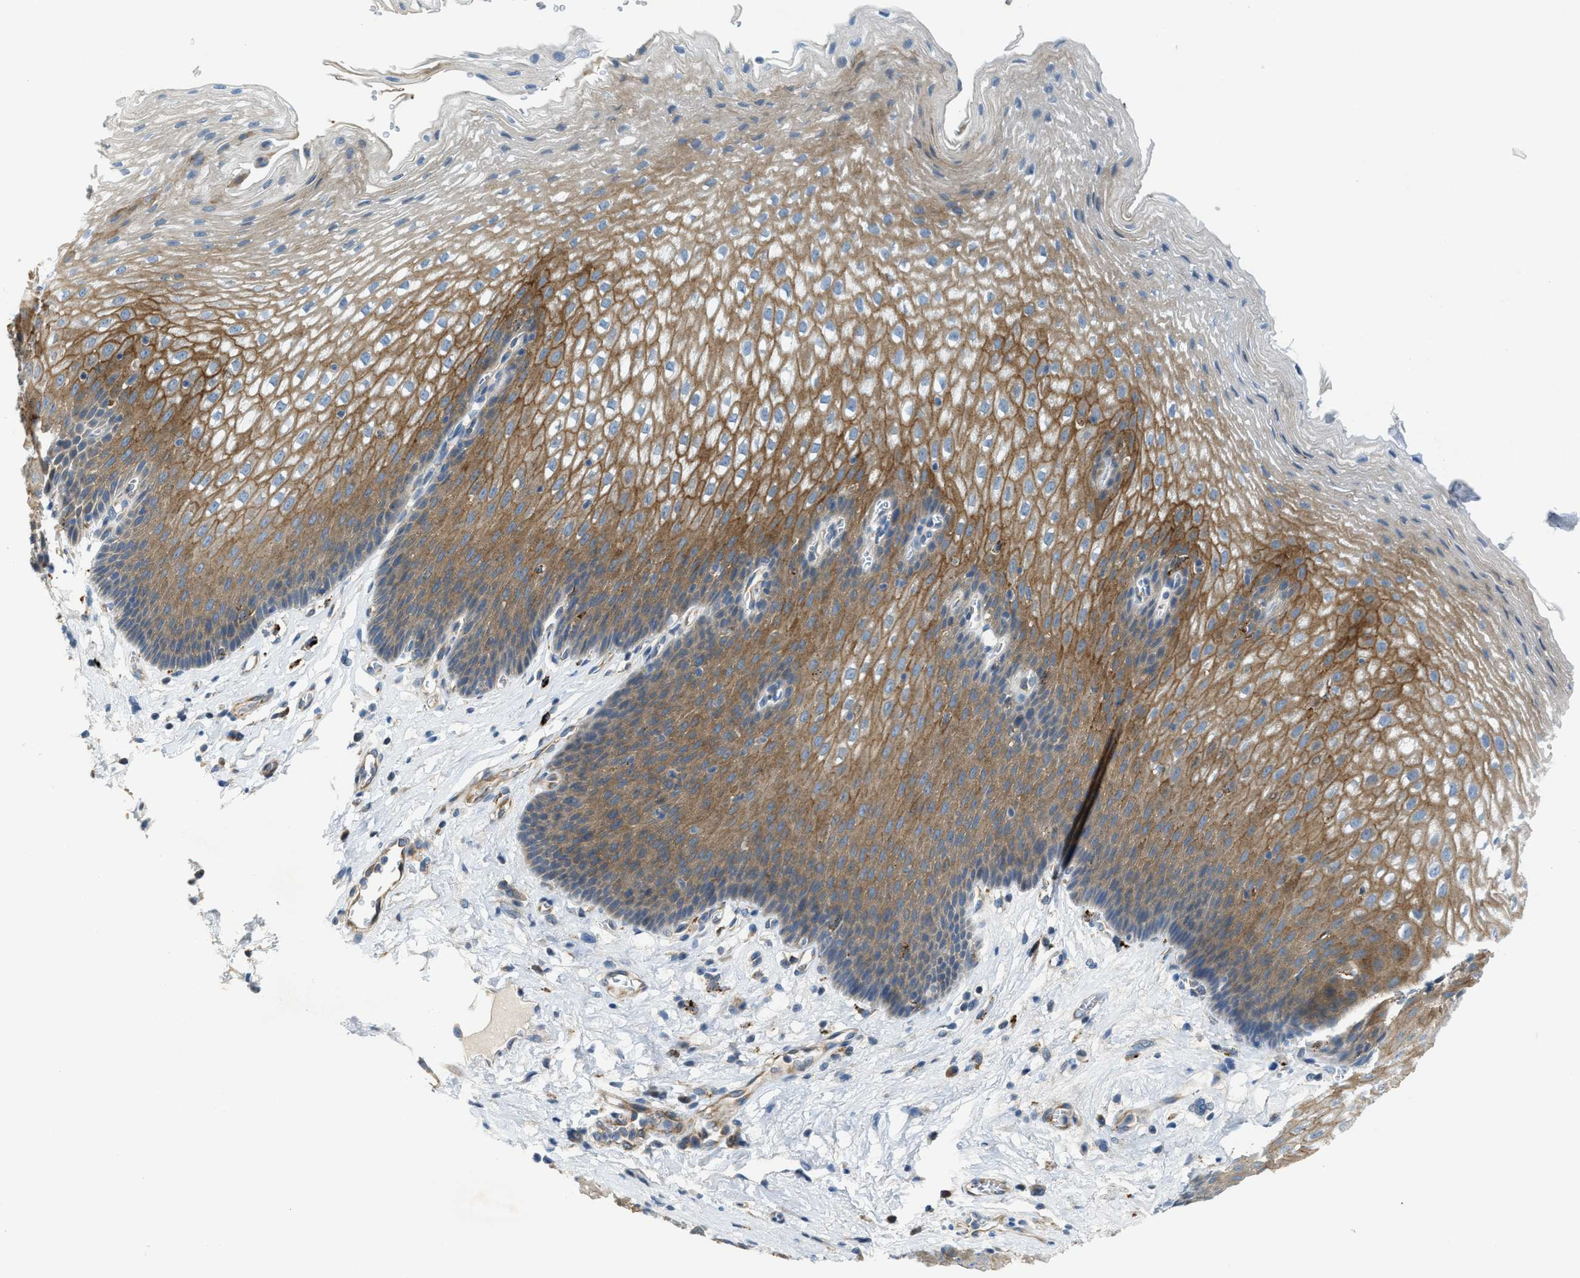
{"staining": {"intensity": "moderate", "quantity": ">75%", "location": "cytoplasmic/membranous"}, "tissue": "esophagus", "cell_type": "Squamous epithelial cells", "image_type": "normal", "snomed": [{"axis": "morphology", "description": "Normal tissue, NOS"}, {"axis": "topography", "description": "Esophagus"}], "caption": "Benign esophagus displays moderate cytoplasmic/membranous expression in approximately >75% of squamous epithelial cells The protein of interest is shown in brown color, while the nuclei are stained blue..", "gene": "KLHDC10", "patient": {"sex": "male", "age": 48}}